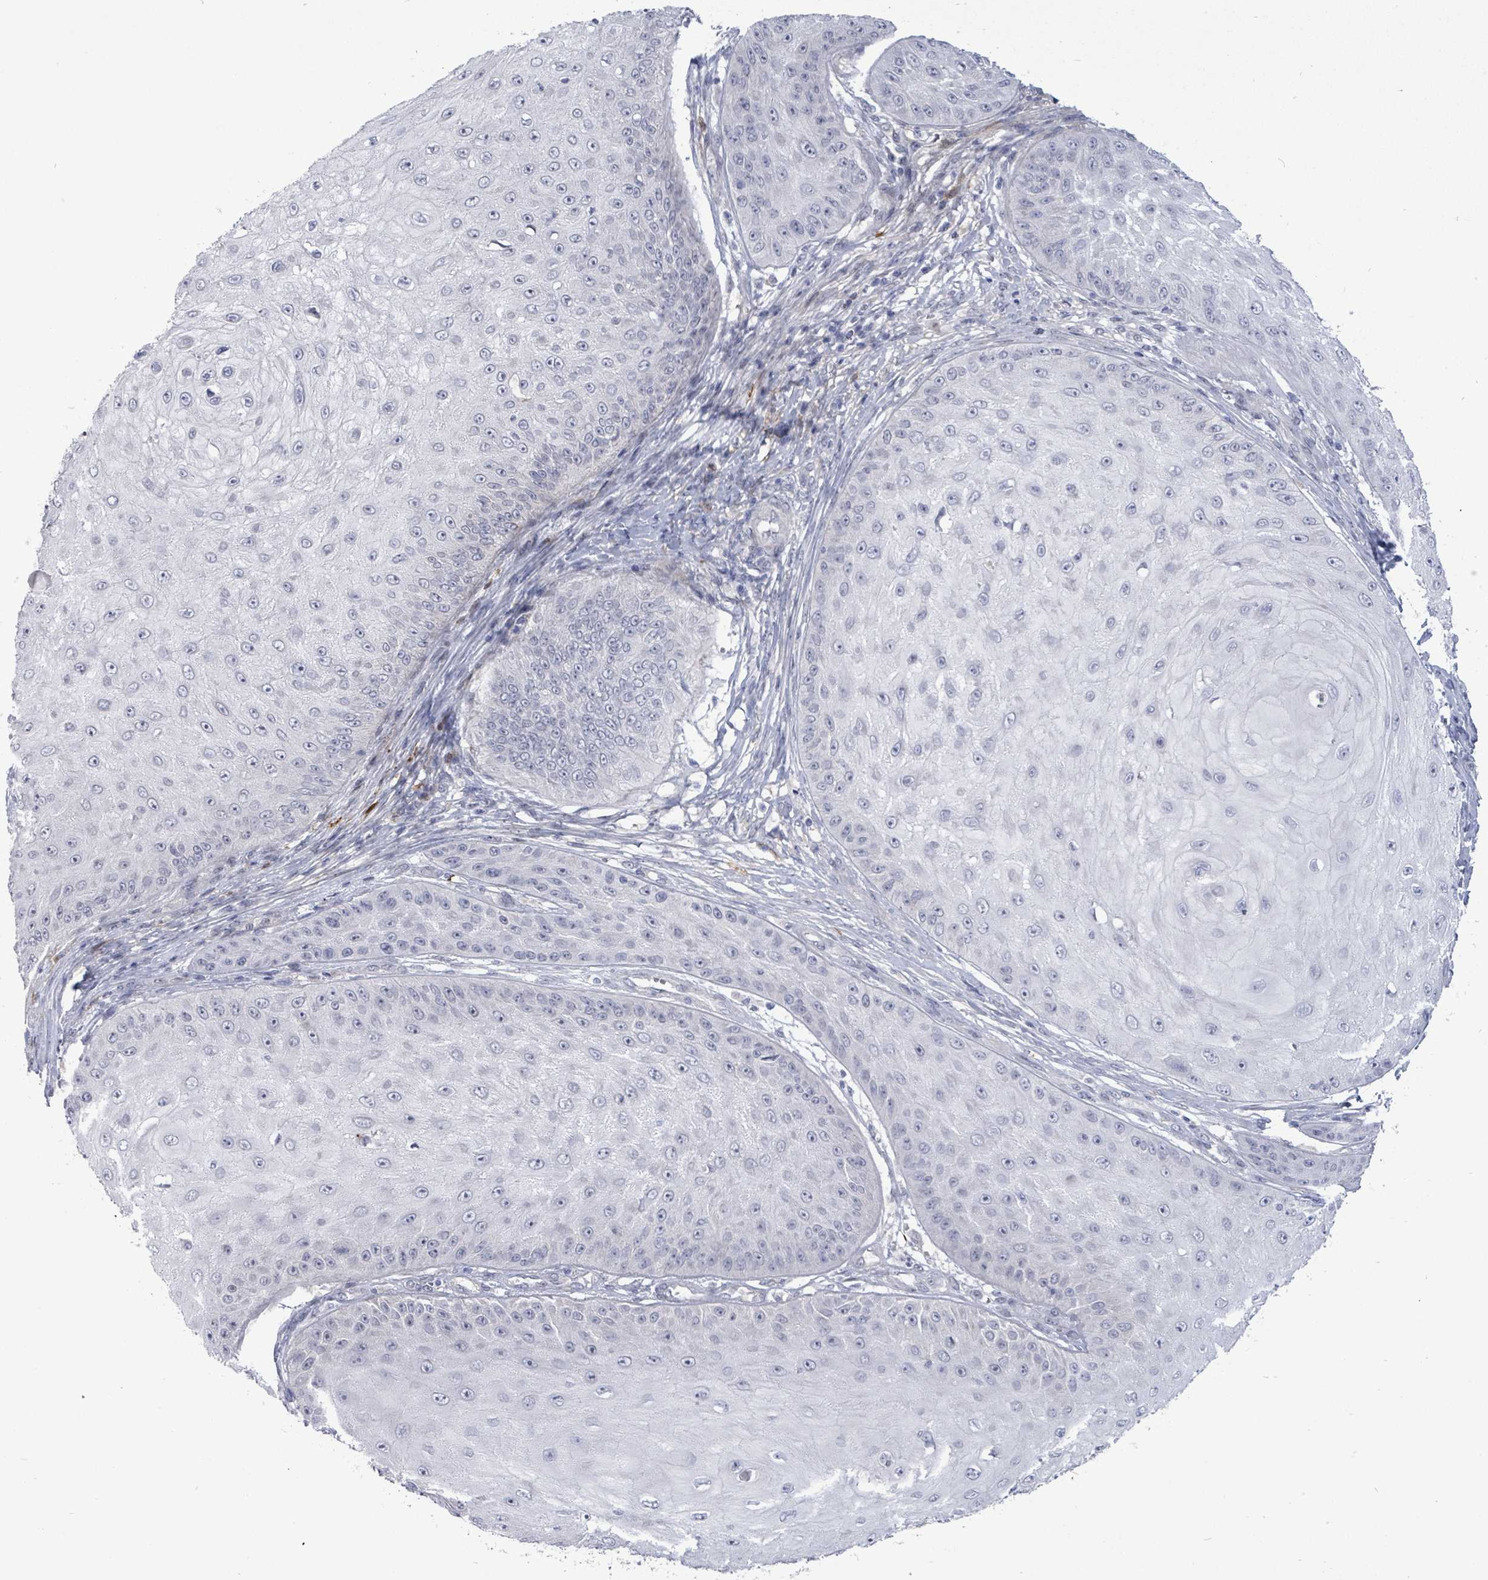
{"staining": {"intensity": "negative", "quantity": "none", "location": "none"}, "tissue": "skin cancer", "cell_type": "Tumor cells", "image_type": "cancer", "snomed": [{"axis": "morphology", "description": "Squamous cell carcinoma, NOS"}, {"axis": "topography", "description": "Skin"}], "caption": "Skin cancer (squamous cell carcinoma) stained for a protein using immunohistochemistry (IHC) displays no positivity tumor cells.", "gene": "CT45A5", "patient": {"sex": "male", "age": 70}}